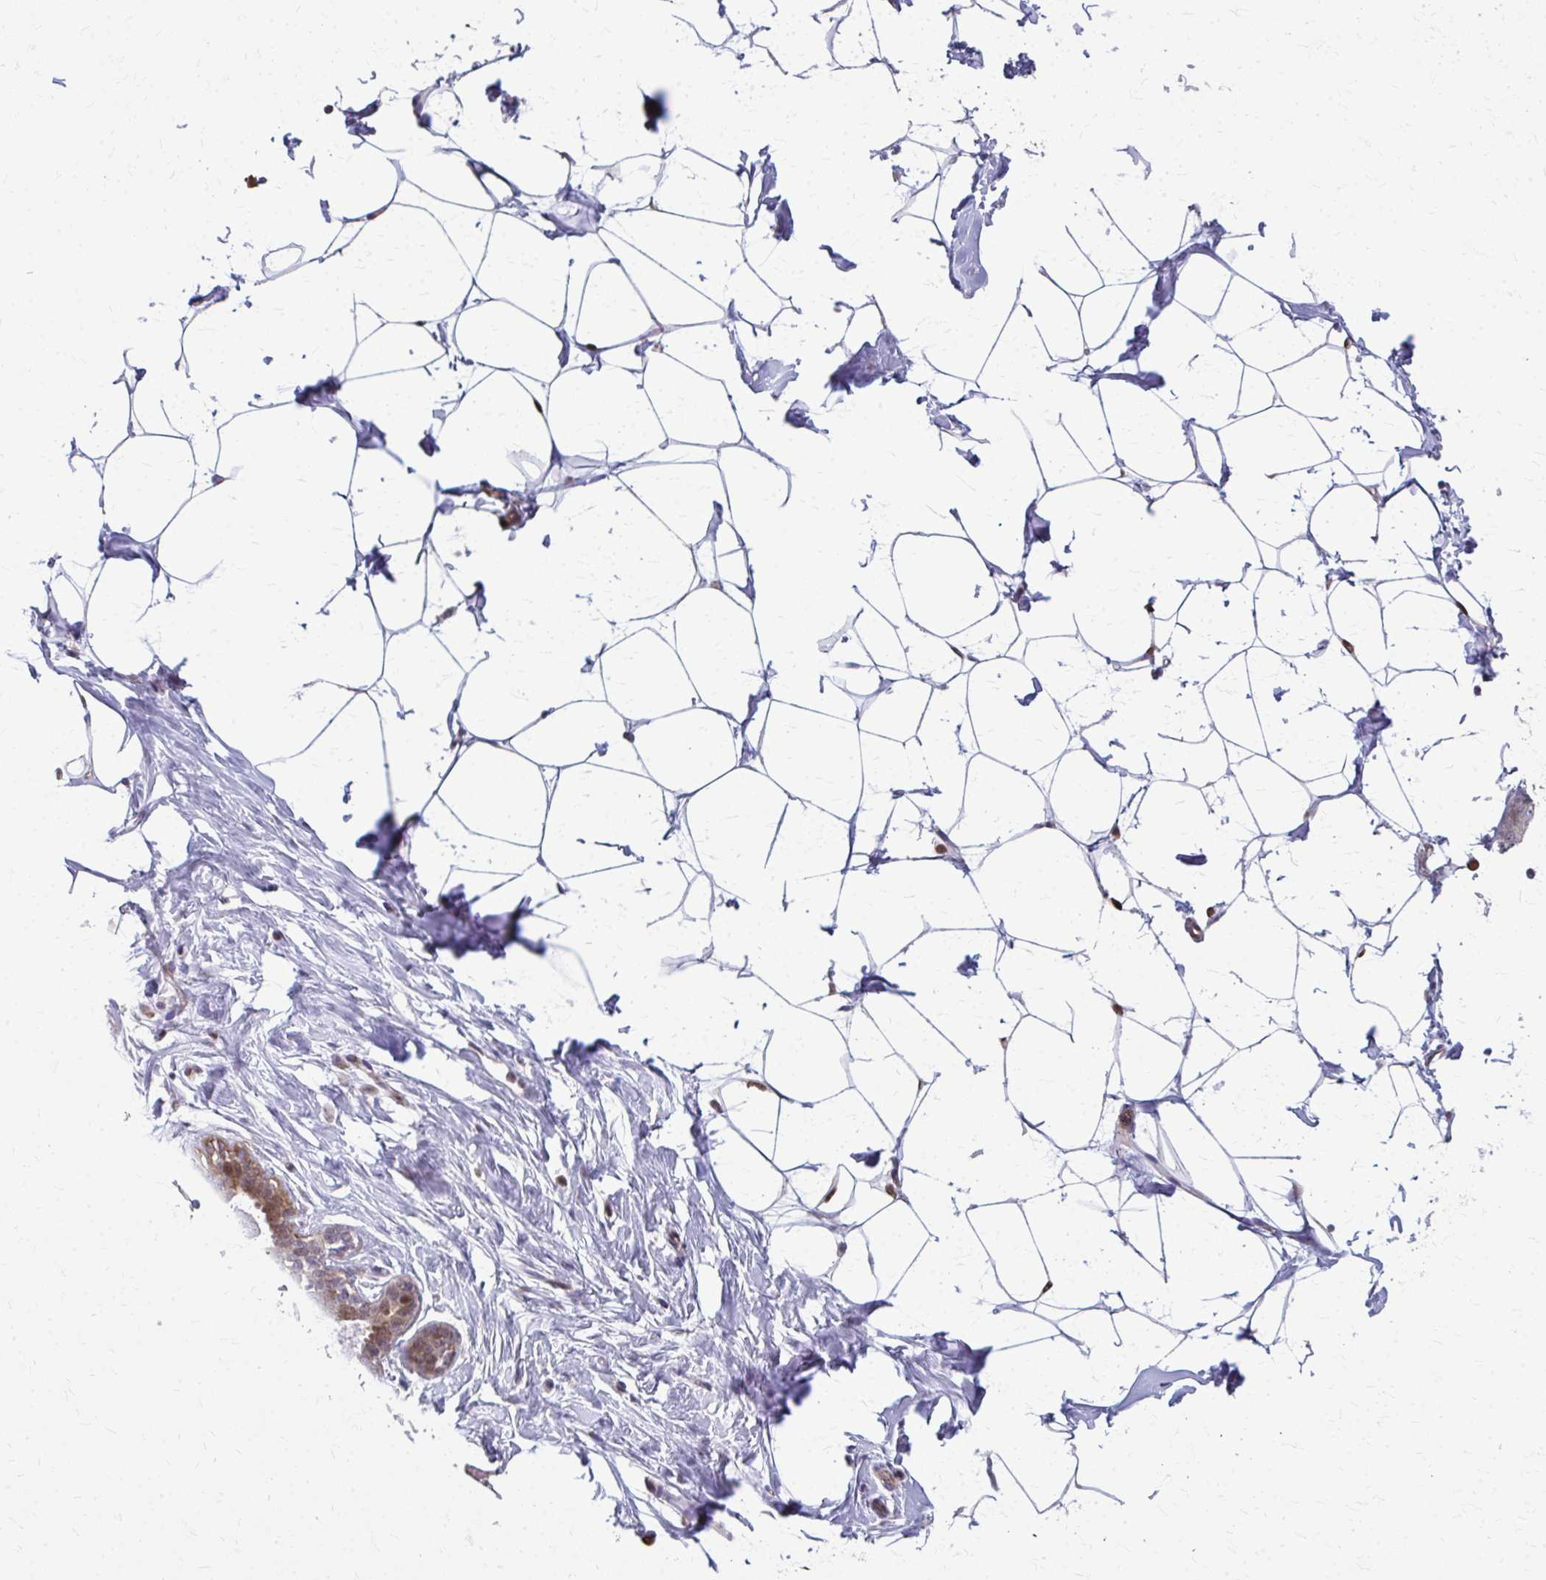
{"staining": {"intensity": "negative", "quantity": "none", "location": "none"}, "tissue": "breast", "cell_type": "Adipocytes", "image_type": "normal", "snomed": [{"axis": "morphology", "description": "Normal tissue, NOS"}, {"axis": "topography", "description": "Breast"}], "caption": "An immunohistochemistry micrograph of normal breast is shown. There is no staining in adipocytes of breast. The staining is performed using DAB (3,3'-diaminobenzidine) brown chromogen with nuclei counter-stained in using hematoxylin.", "gene": "MAF1", "patient": {"sex": "female", "age": 27}}